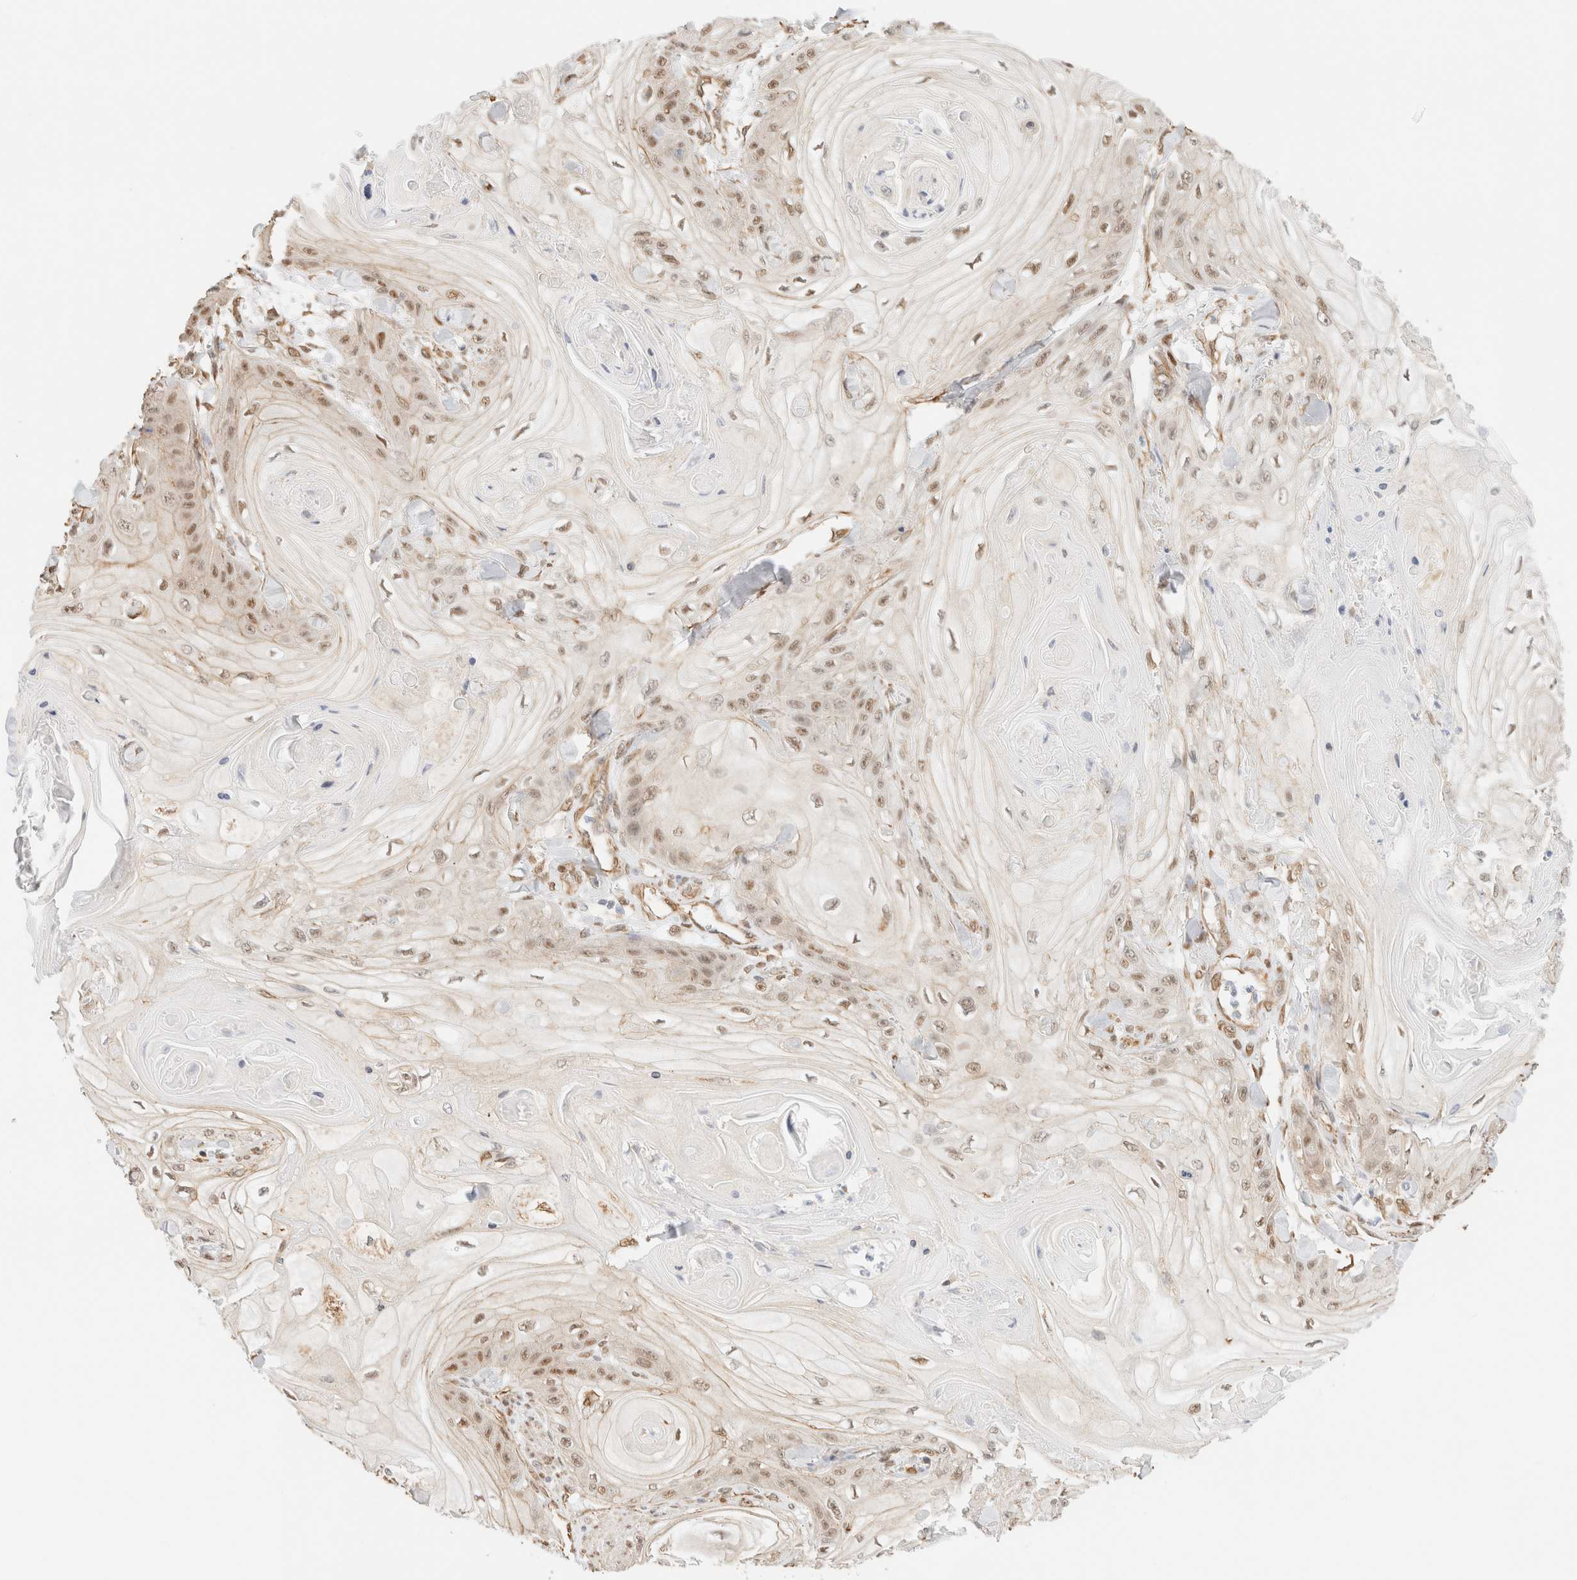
{"staining": {"intensity": "moderate", "quantity": ">75%", "location": "nuclear"}, "tissue": "skin cancer", "cell_type": "Tumor cells", "image_type": "cancer", "snomed": [{"axis": "morphology", "description": "Squamous cell carcinoma, NOS"}, {"axis": "topography", "description": "Skin"}], "caption": "Human skin cancer (squamous cell carcinoma) stained with a protein marker demonstrates moderate staining in tumor cells.", "gene": "ARID5A", "patient": {"sex": "male", "age": 74}}